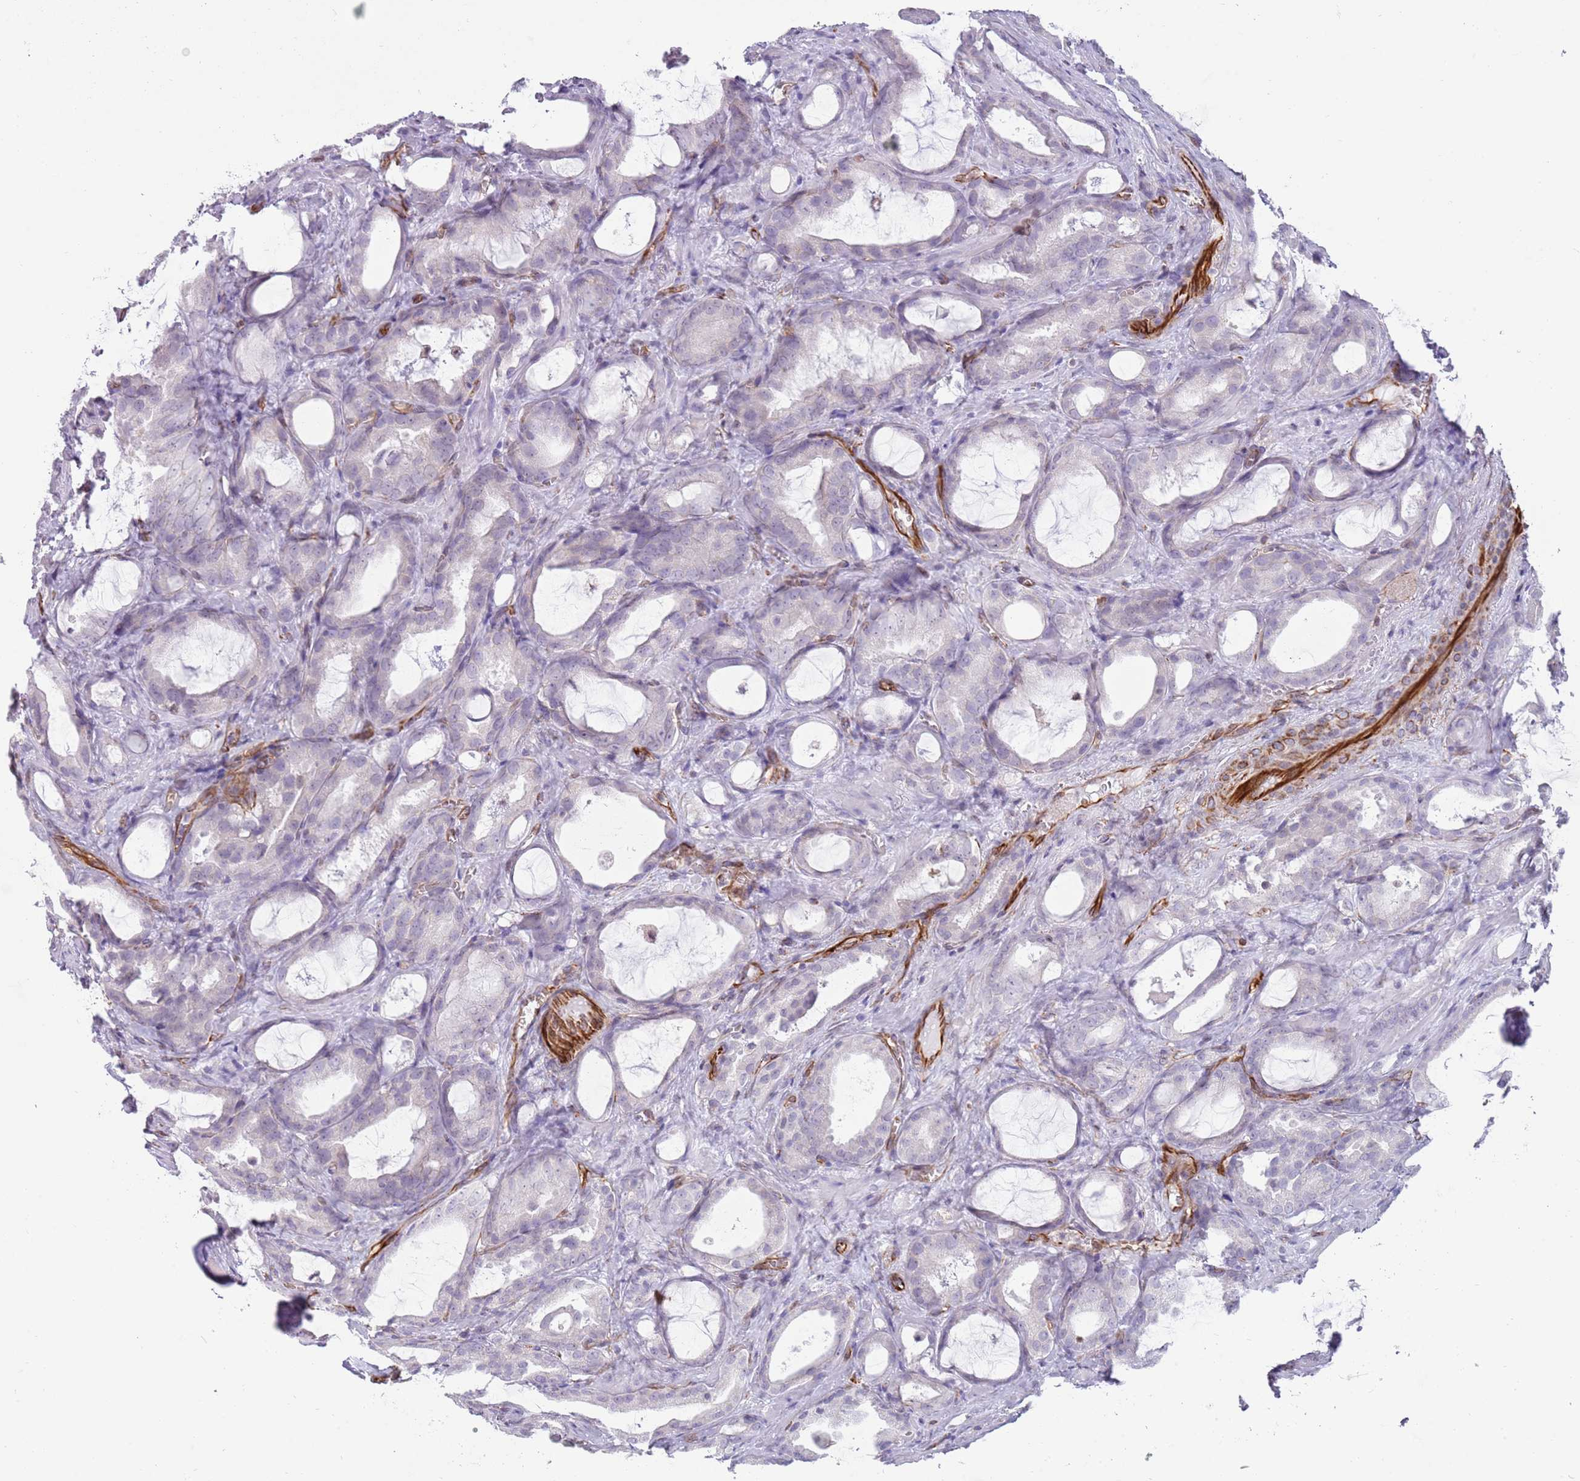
{"staining": {"intensity": "negative", "quantity": "none", "location": "none"}, "tissue": "prostate cancer", "cell_type": "Tumor cells", "image_type": "cancer", "snomed": [{"axis": "morphology", "description": "Adenocarcinoma, High grade"}, {"axis": "topography", "description": "Prostate"}], "caption": "High power microscopy image of an immunohistochemistry photomicrograph of high-grade adenocarcinoma (prostate), revealing no significant staining in tumor cells.", "gene": "NBPF3", "patient": {"sex": "male", "age": 72}}